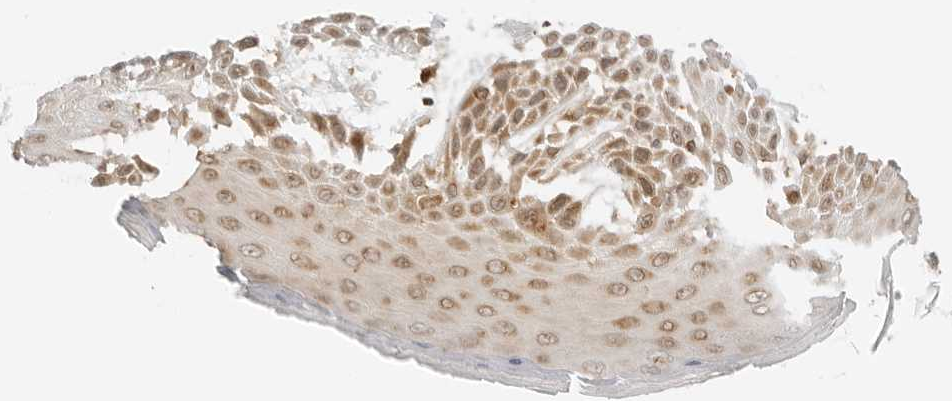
{"staining": {"intensity": "moderate", "quantity": ">75%", "location": "cytoplasmic/membranous"}, "tissue": "skin", "cell_type": "Epidermal cells", "image_type": "normal", "snomed": [{"axis": "morphology", "description": "Normal tissue, NOS"}, {"axis": "topography", "description": "Anal"}], "caption": "Immunohistochemical staining of benign skin exhibits moderate cytoplasmic/membranous protein positivity in approximately >75% of epidermal cells. The protein of interest is stained brown, and the nuclei are stained in blue (DAB IHC with brightfield microscopy, high magnification).", "gene": "RC3H1", "patient": {"sex": "male", "age": 74}}